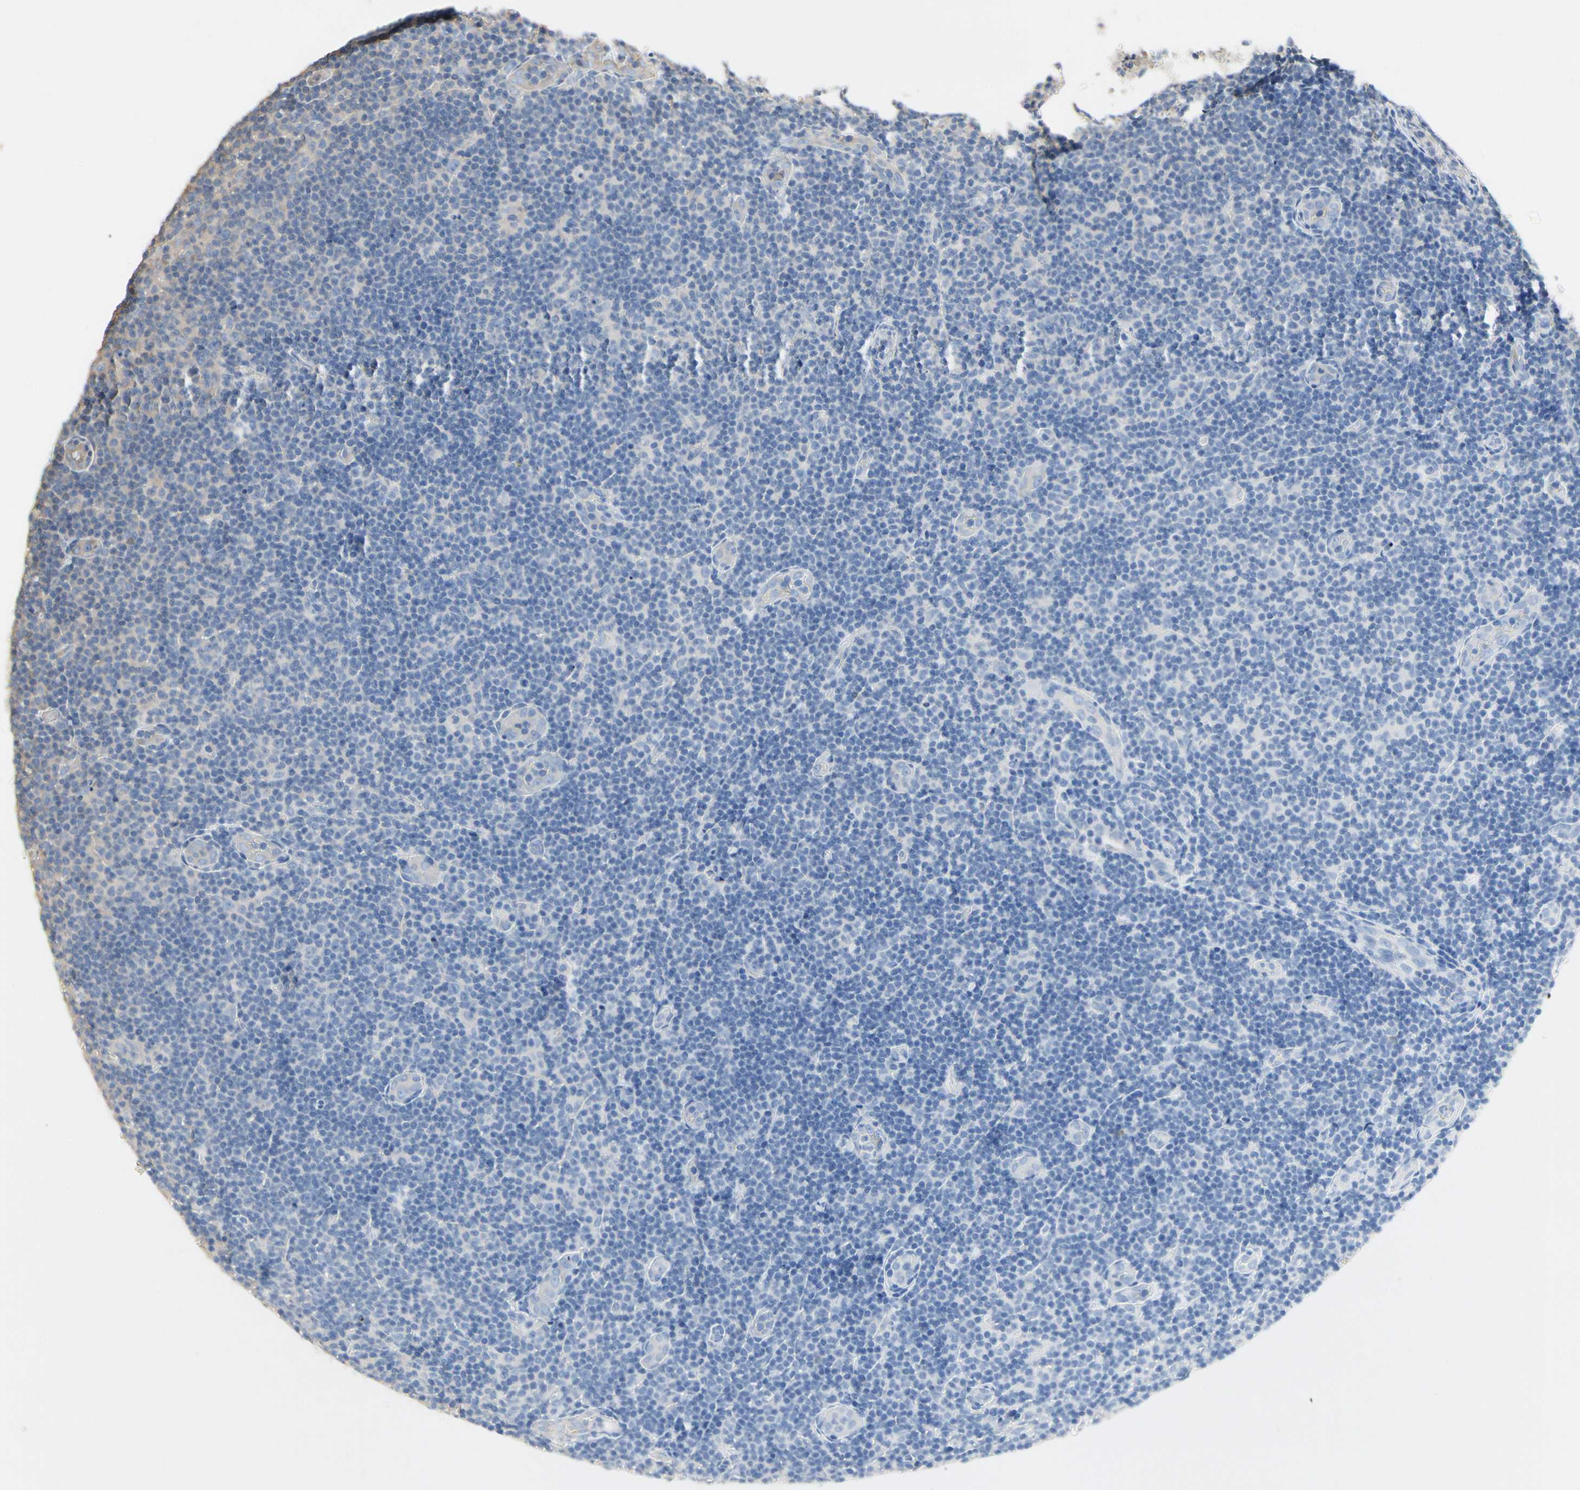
{"staining": {"intensity": "weak", "quantity": "<25%", "location": "cytoplasmic/membranous"}, "tissue": "lymphoma", "cell_type": "Tumor cells", "image_type": "cancer", "snomed": [{"axis": "morphology", "description": "Malignant lymphoma, non-Hodgkin's type, Low grade"}, {"axis": "topography", "description": "Lymph node"}], "caption": "Lymphoma was stained to show a protein in brown. There is no significant positivity in tumor cells.", "gene": "PDZK1", "patient": {"sex": "male", "age": 83}}